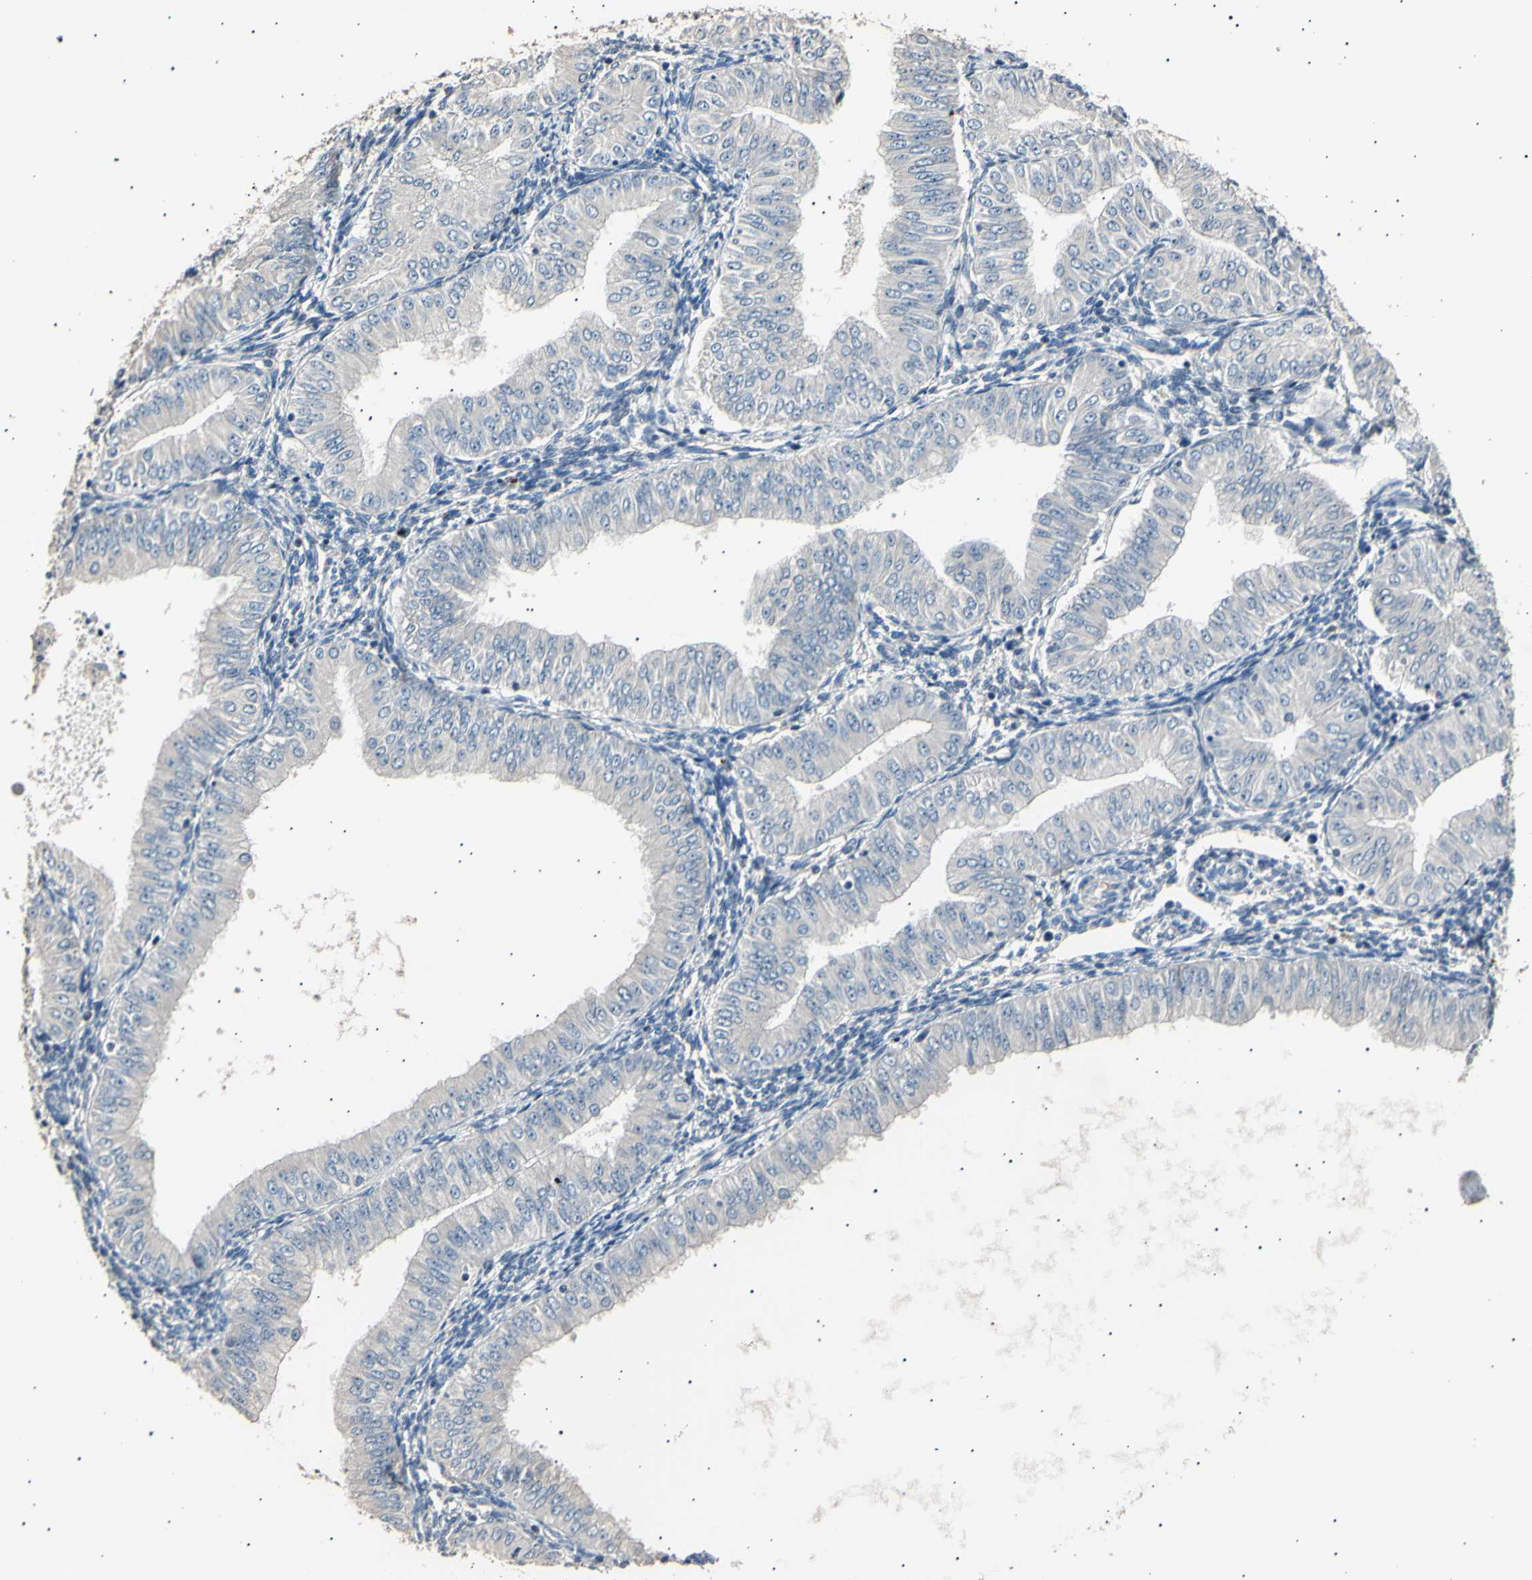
{"staining": {"intensity": "negative", "quantity": "none", "location": "none"}, "tissue": "endometrial cancer", "cell_type": "Tumor cells", "image_type": "cancer", "snomed": [{"axis": "morphology", "description": "Normal tissue, NOS"}, {"axis": "morphology", "description": "Adenocarcinoma, NOS"}, {"axis": "topography", "description": "Endometrium"}], "caption": "Tumor cells are negative for brown protein staining in endometrial cancer (adenocarcinoma). (DAB (3,3'-diaminobenzidine) immunohistochemistry, high magnification).", "gene": "LDLR", "patient": {"sex": "female", "age": 53}}